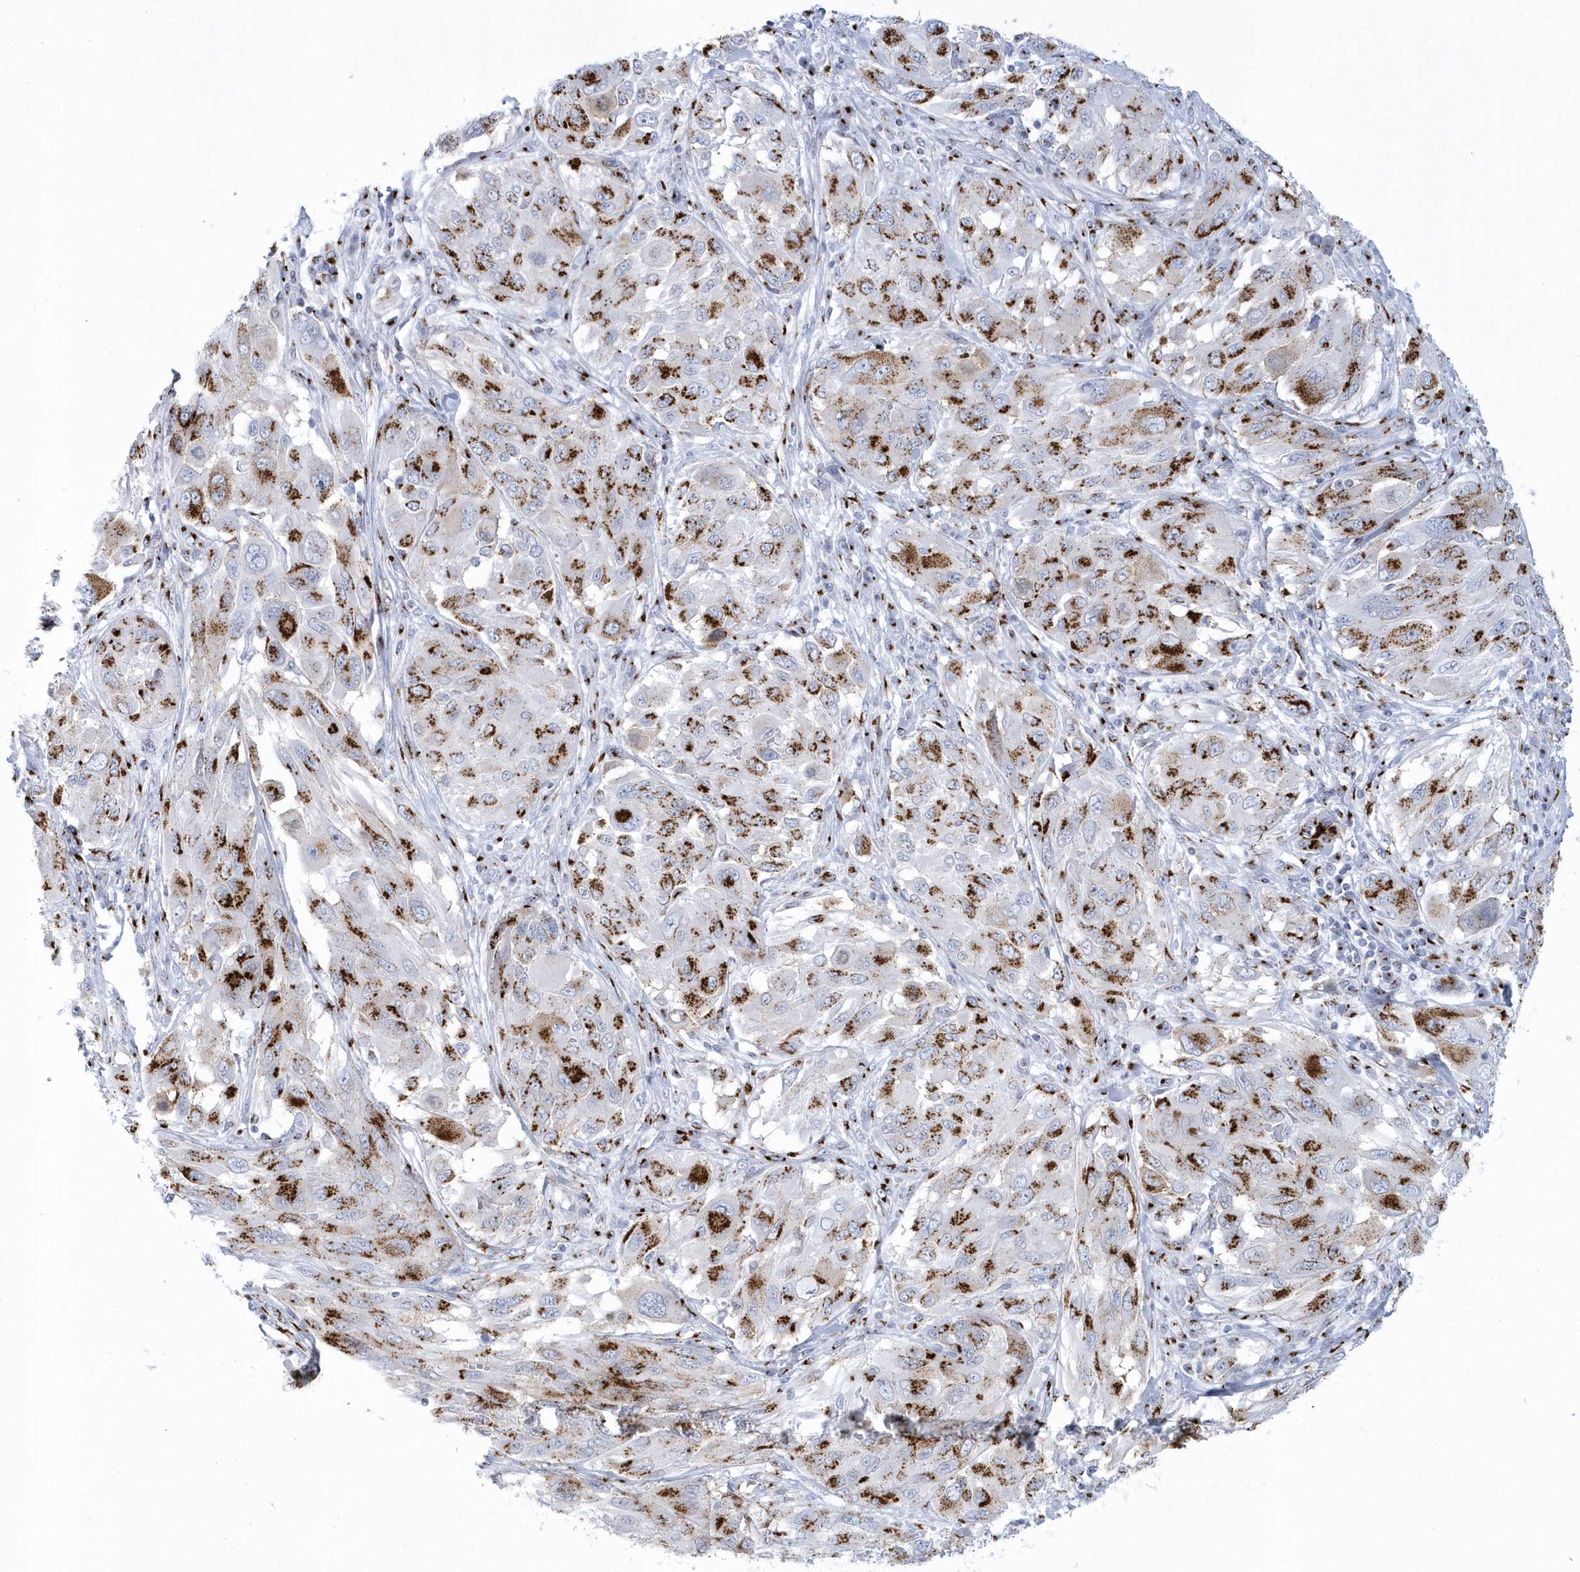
{"staining": {"intensity": "moderate", "quantity": ">75%", "location": "cytoplasmic/membranous"}, "tissue": "melanoma", "cell_type": "Tumor cells", "image_type": "cancer", "snomed": [{"axis": "morphology", "description": "Malignant melanoma, NOS"}, {"axis": "topography", "description": "Skin"}], "caption": "An immunohistochemistry photomicrograph of tumor tissue is shown. Protein staining in brown labels moderate cytoplasmic/membranous positivity in melanoma within tumor cells. (DAB (3,3'-diaminobenzidine) = brown stain, brightfield microscopy at high magnification).", "gene": "SLX9", "patient": {"sex": "female", "age": 91}}